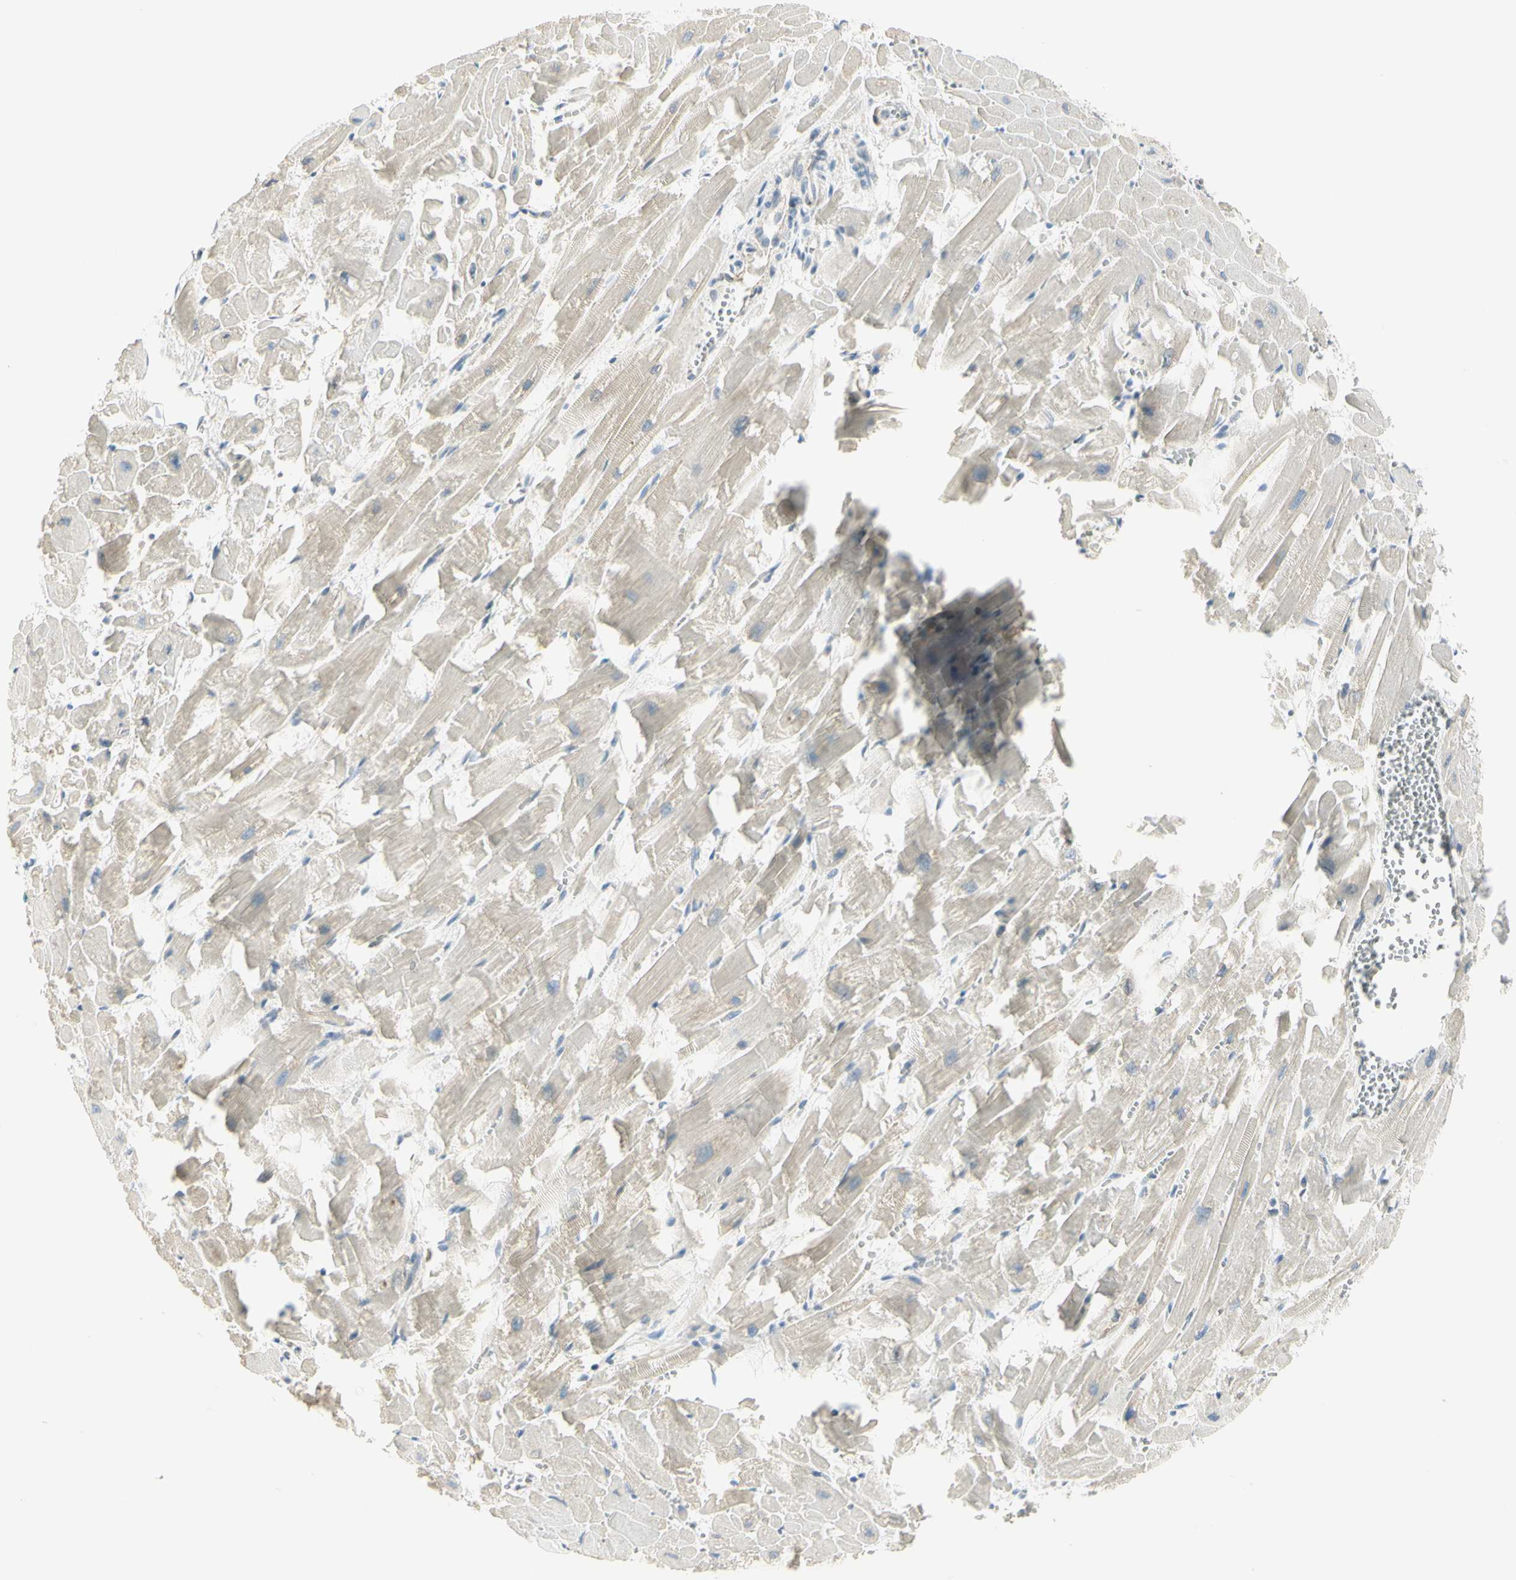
{"staining": {"intensity": "negative", "quantity": "none", "location": "none"}, "tissue": "heart muscle", "cell_type": "Cardiomyocytes", "image_type": "normal", "snomed": [{"axis": "morphology", "description": "Normal tissue, NOS"}, {"axis": "topography", "description": "Heart"}], "caption": "DAB (3,3'-diaminobenzidine) immunohistochemical staining of benign human heart muscle displays no significant positivity in cardiomyocytes. (DAB immunohistochemistry, high magnification).", "gene": "TNFSF11", "patient": {"sex": "female", "age": 19}}